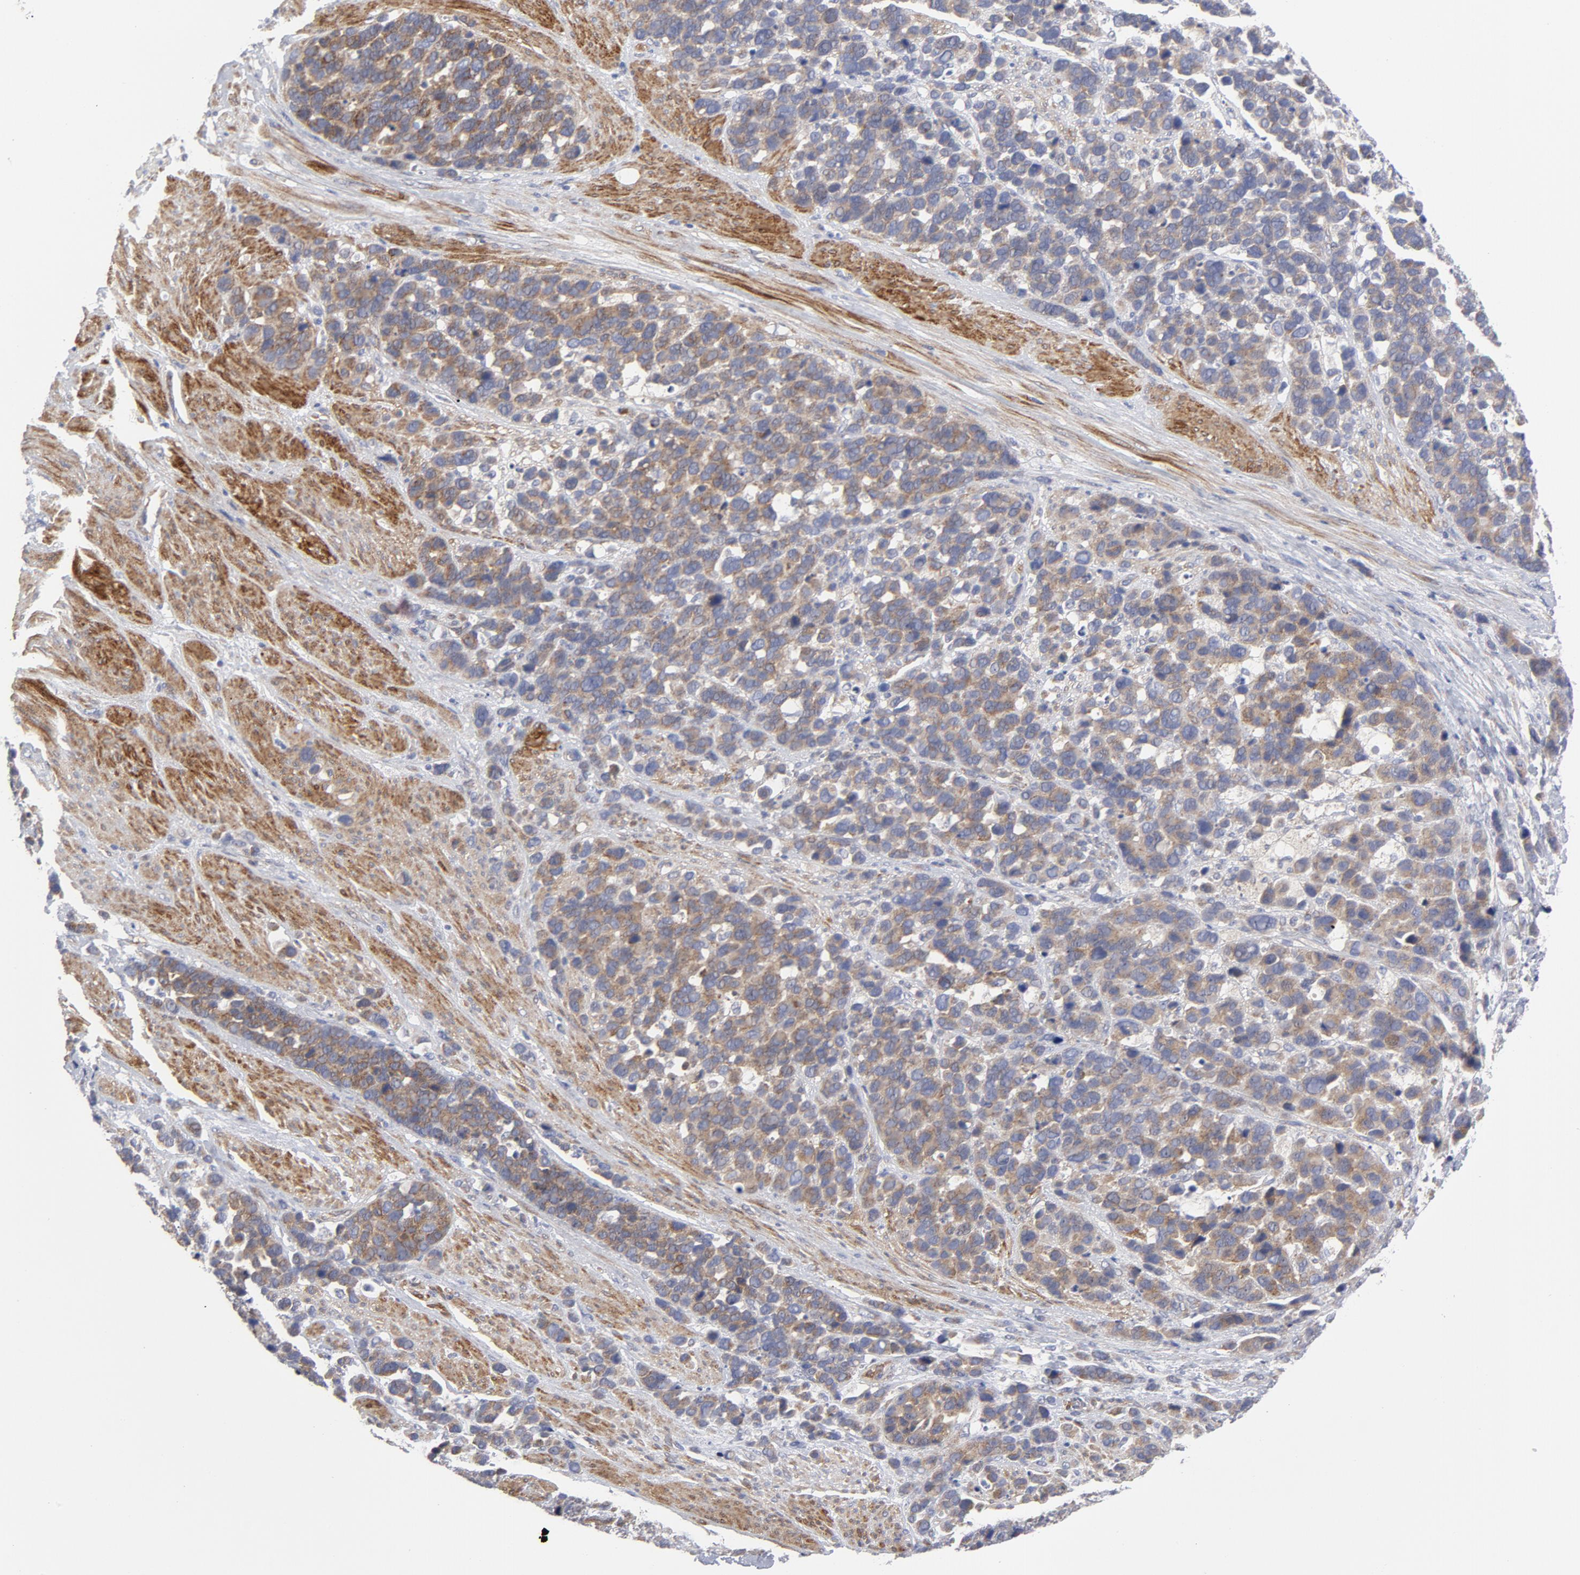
{"staining": {"intensity": "weak", "quantity": ">75%", "location": "cytoplasmic/membranous"}, "tissue": "stomach cancer", "cell_type": "Tumor cells", "image_type": "cancer", "snomed": [{"axis": "morphology", "description": "Adenocarcinoma, NOS"}, {"axis": "topography", "description": "Stomach, upper"}], "caption": "Weak cytoplasmic/membranous expression for a protein is appreciated in approximately >75% of tumor cells of stomach adenocarcinoma using immunohistochemistry.", "gene": "RAPGEF3", "patient": {"sex": "male", "age": 71}}